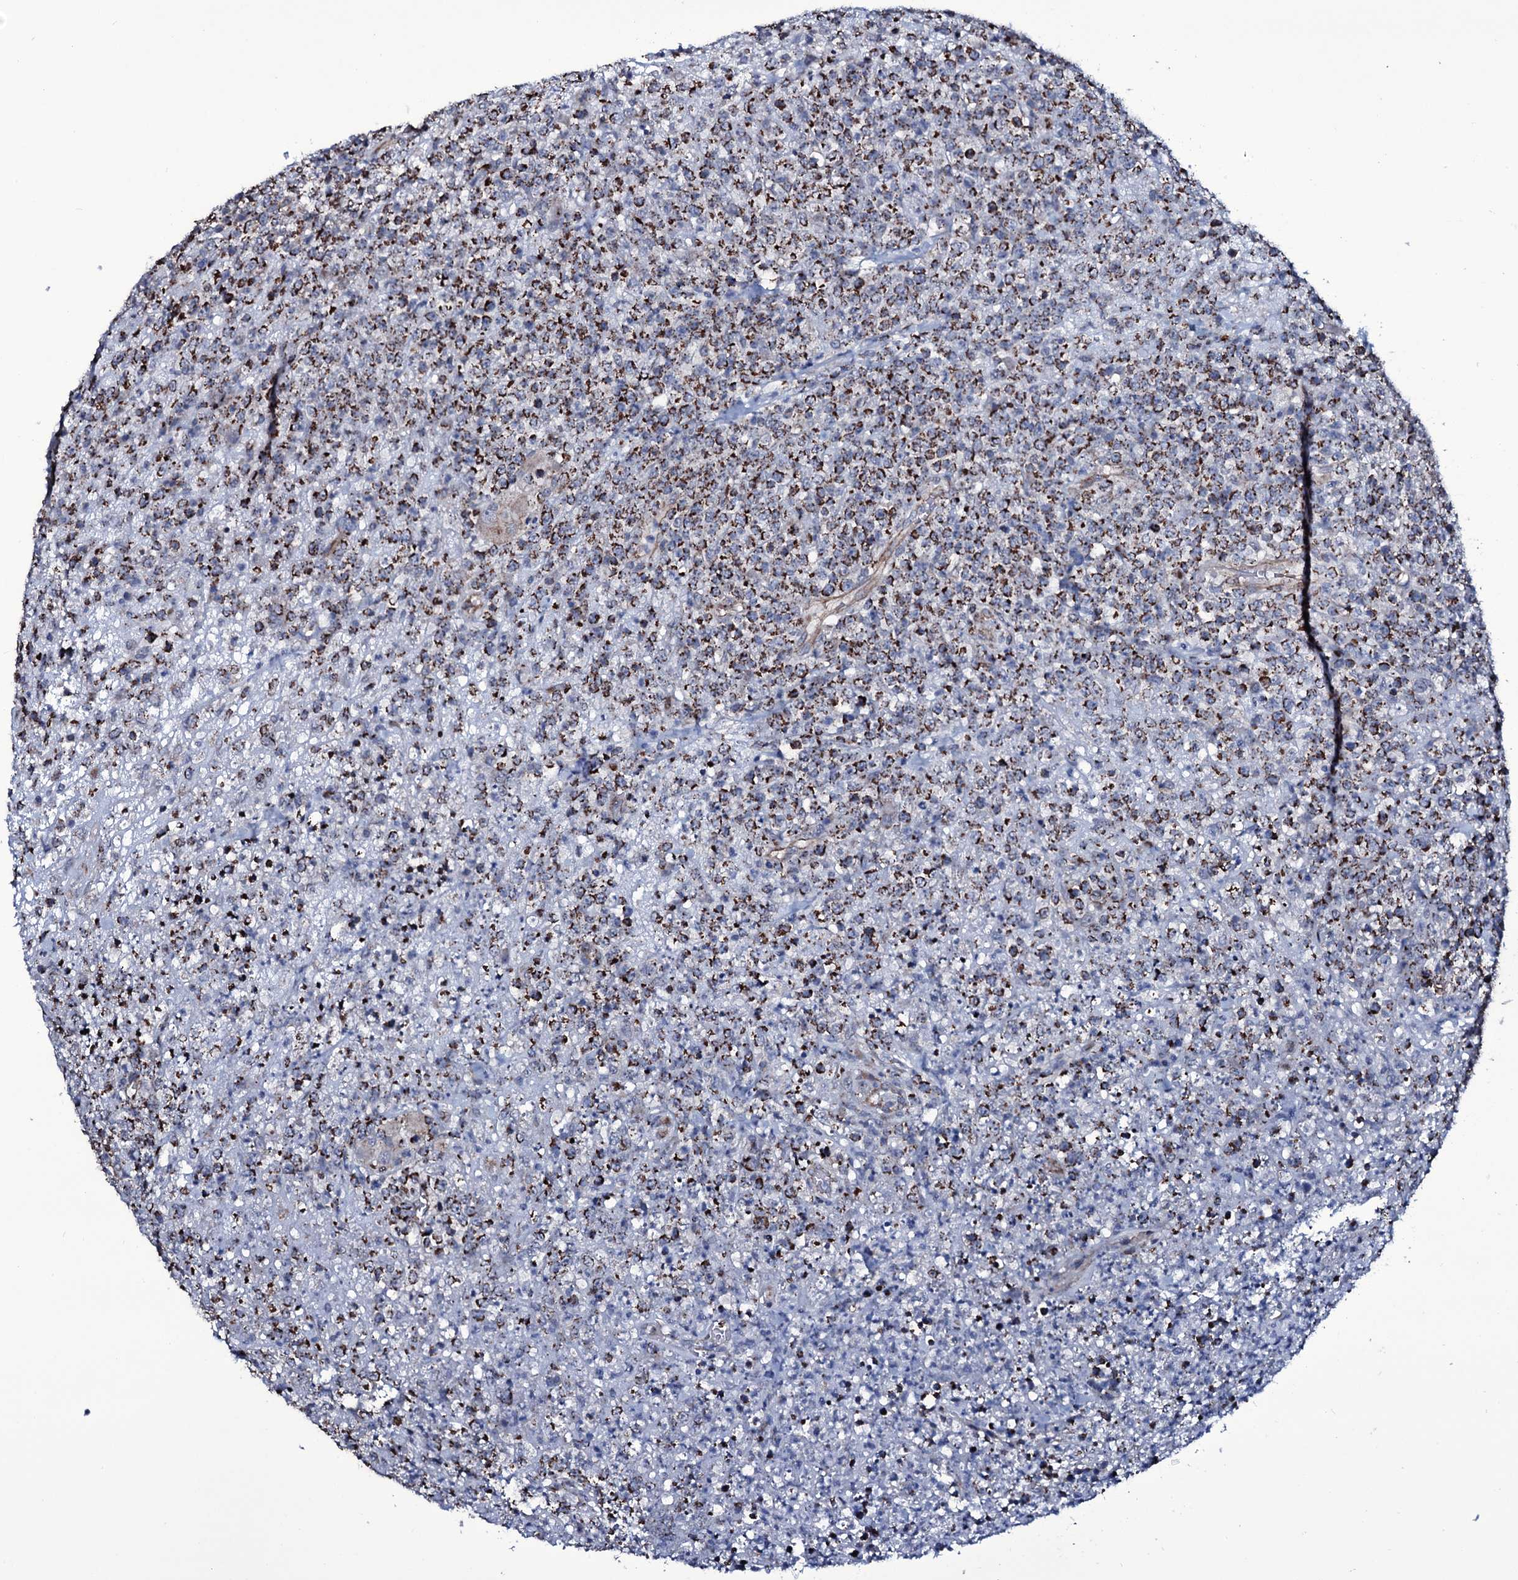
{"staining": {"intensity": "strong", "quantity": ">75%", "location": "cytoplasmic/membranous"}, "tissue": "lymphoma", "cell_type": "Tumor cells", "image_type": "cancer", "snomed": [{"axis": "morphology", "description": "Malignant lymphoma, non-Hodgkin's type, High grade"}, {"axis": "topography", "description": "Colon"}], "caption": "High-grade malignant lymphoma, non-Hodgkin's type stained for a protein (brown) demonstrates strong cytoplasmic/membranous positive positivity in approximately >75% of tumor cells.", "gene": "WIPF3", "patient": {"sex": "female", "age": 53}}